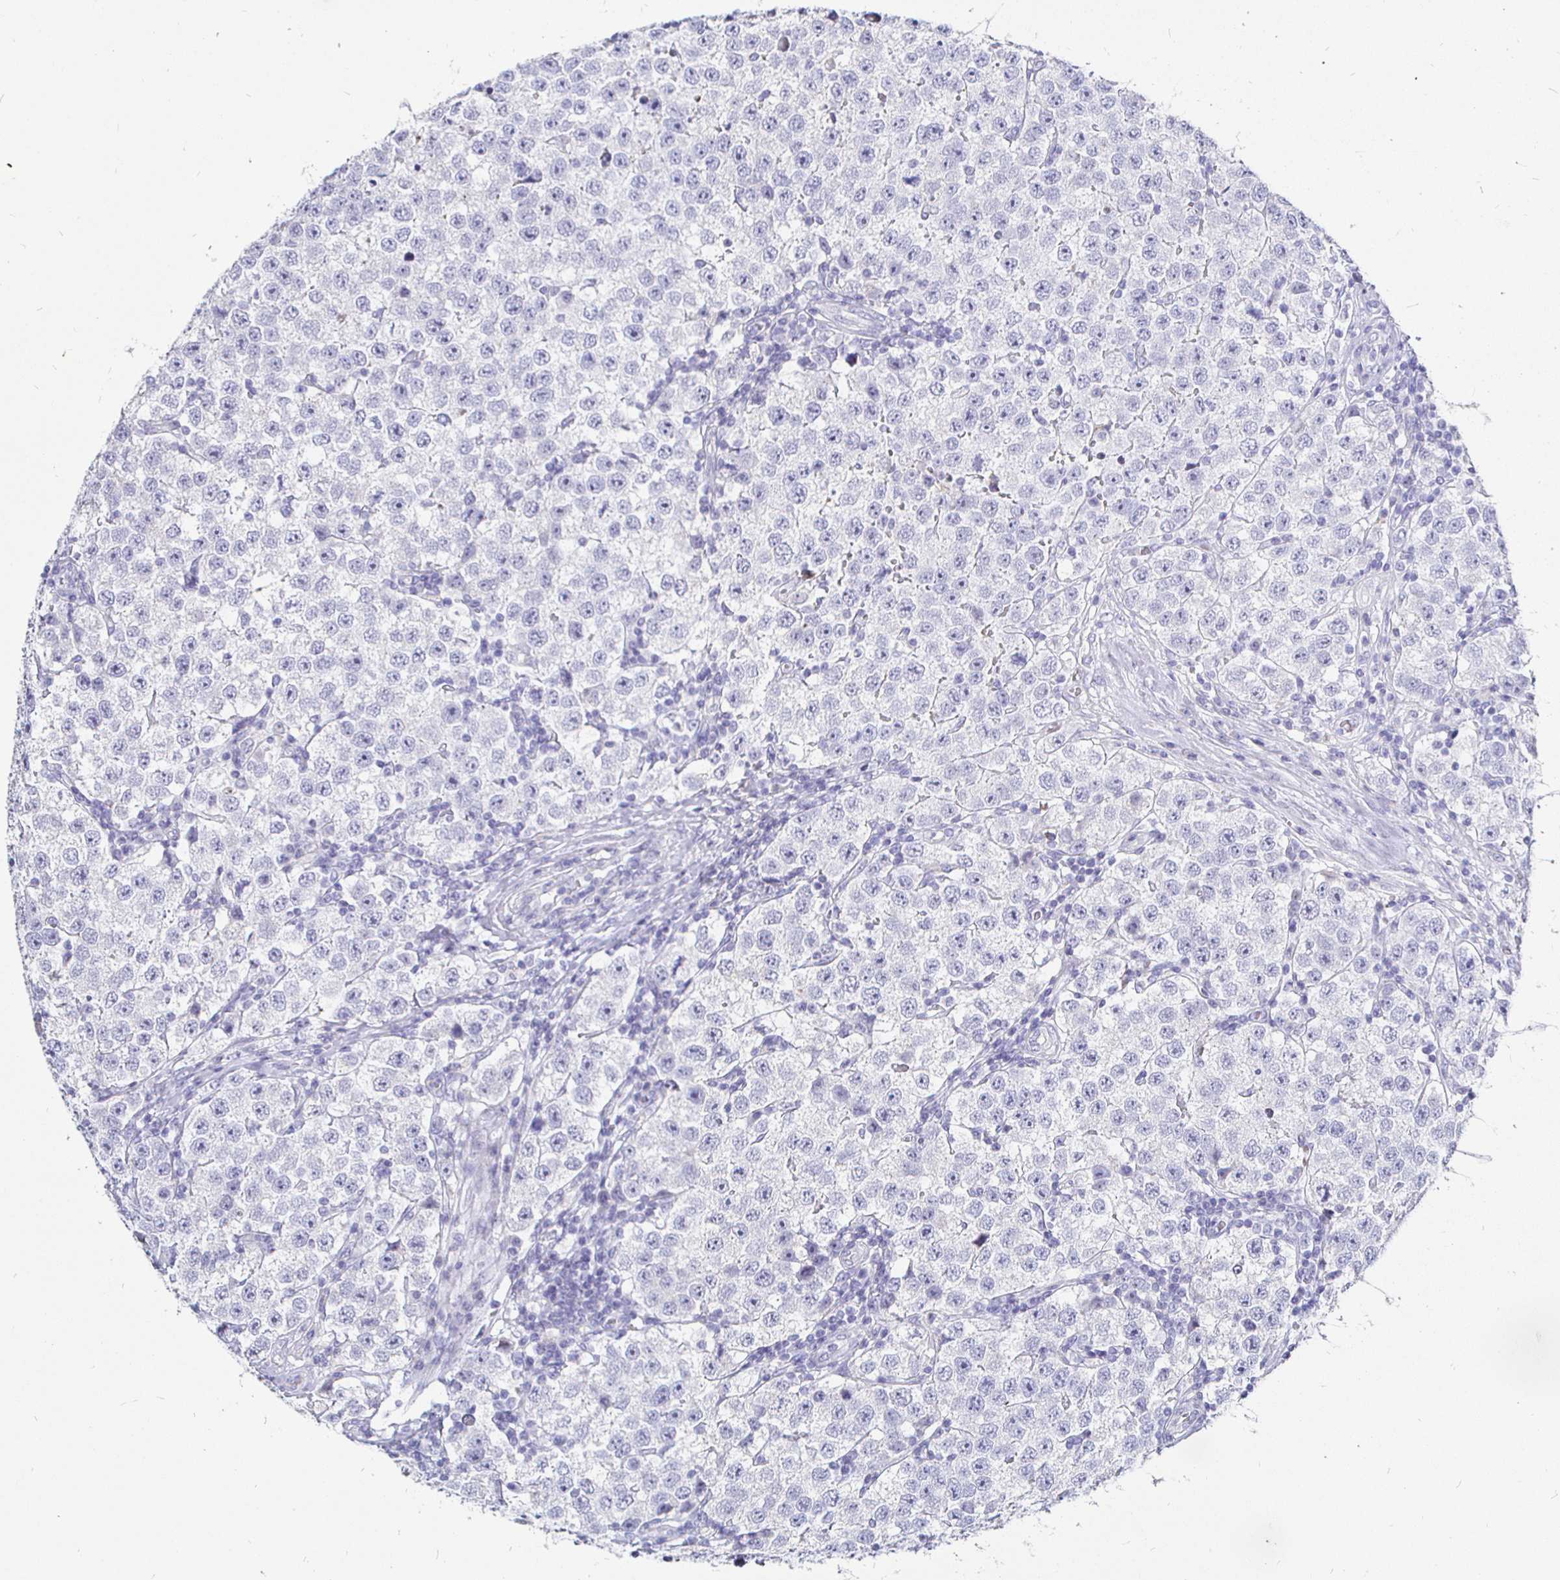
{"staining": {"intensity": "negative", "quantity": "none", "location": "none"}, "tissue": "testis cancer", "cell_type": "Tumor cells", "image_type": "cancer", "snomed": [{"axis": "morphology", "description": "Seminoma, NOS"}, {"axis": "topography", "description": "Testis"}], "caption": "Protein analysis of seminoma (testis) displays no significant positivity in tumor cells. (DAB (3,3'-diaminobenzidine) immunohistochemistry (IHC) with hematoxylin counter stain).", "gene": "CR2", "patient": {"sex": "male", "age": 34}}